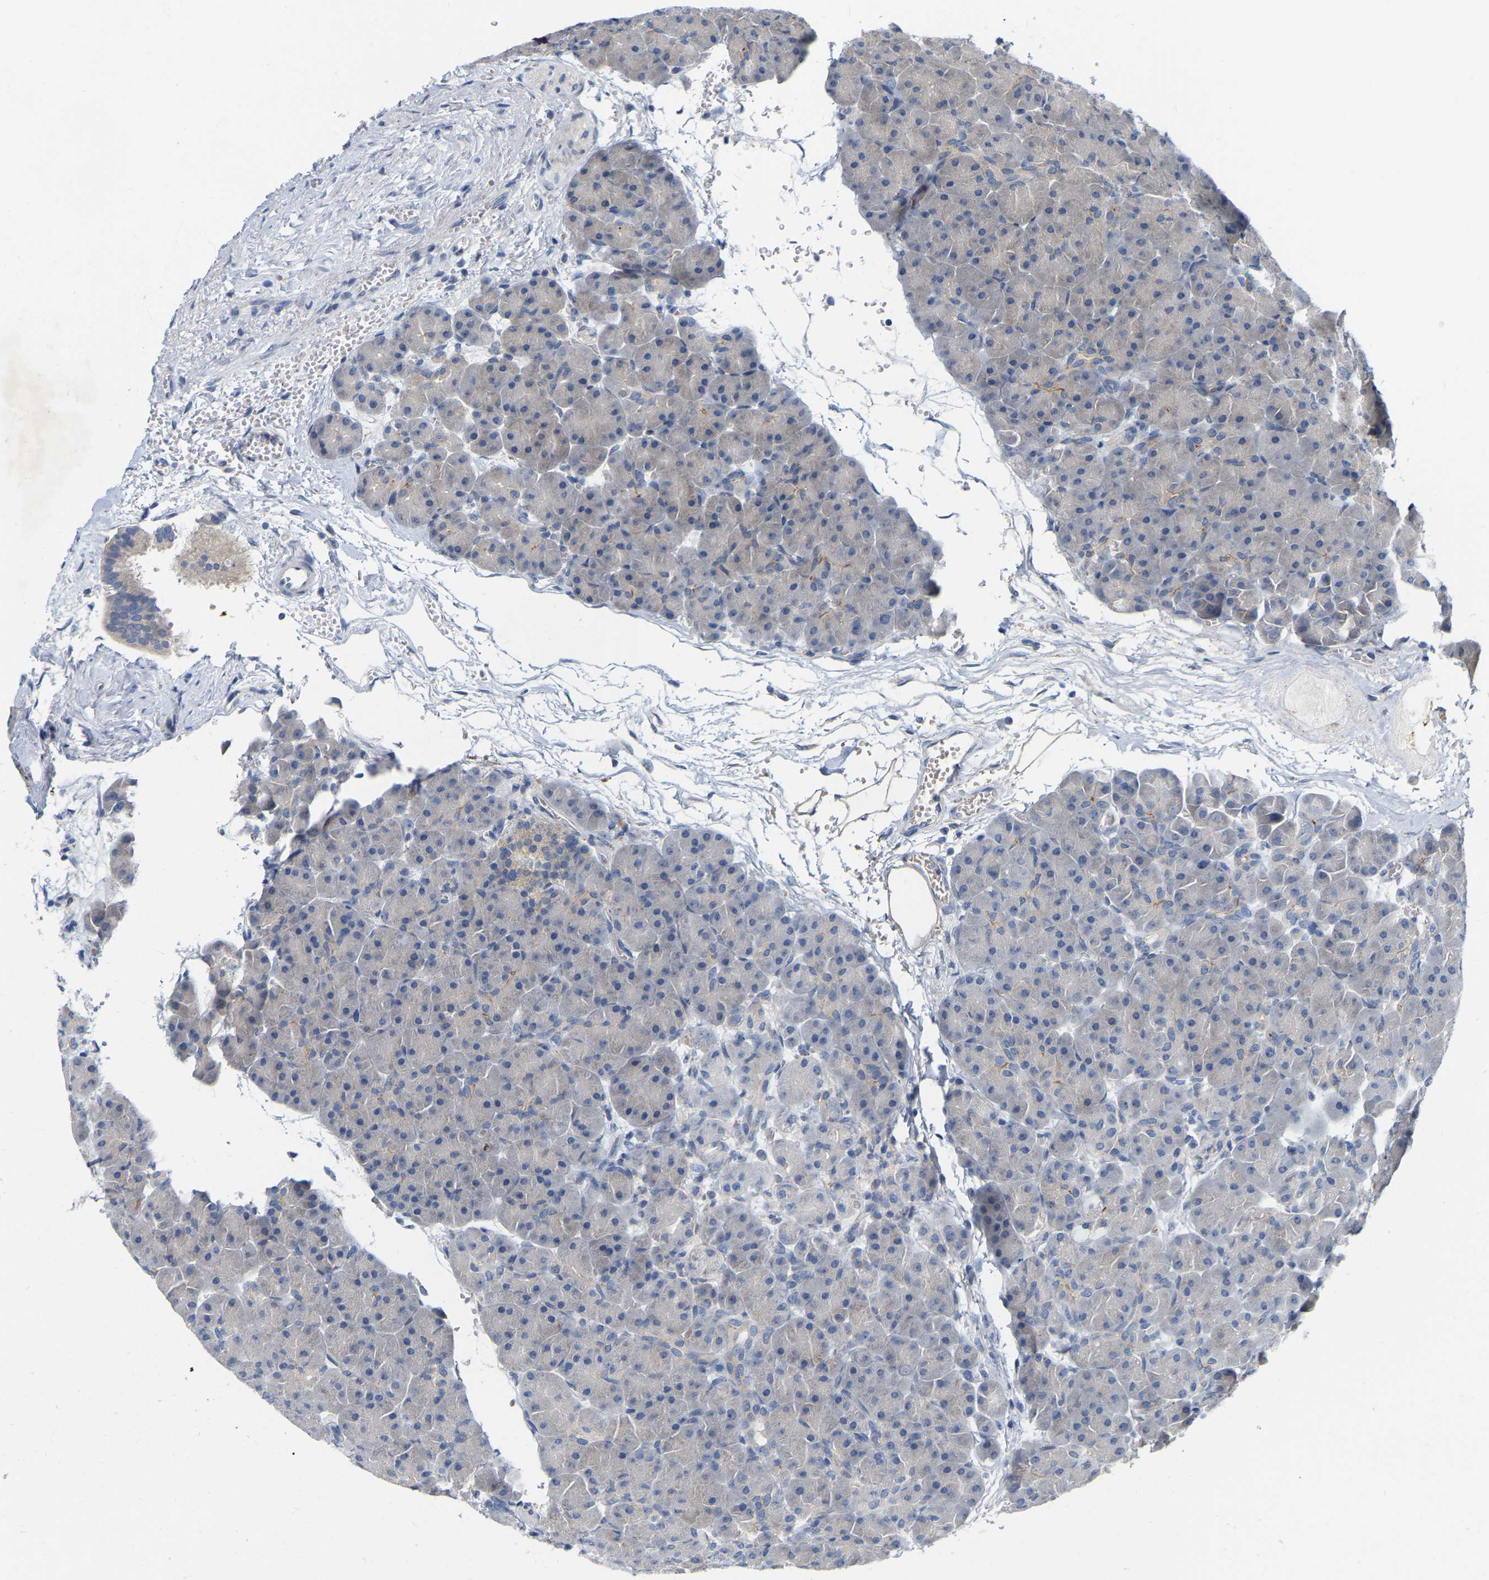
{"staining": {"intensity": "negative", "quantity": "none", "location": "none"}, "tissue": "pancreas", "cell_type": "Exocrine glandular cells", "image_type": "normal", "snomed": [{"axis": "morphology", "description": "Normal tissue, NOS"}, {"axis": "topography", "description": "Pancreas"}], "caption": "Exocrine glandular cells show no significant expression in benign pancreas.", "gene": "WIPI2", "patient": {"sex": "male", "age": 66}}